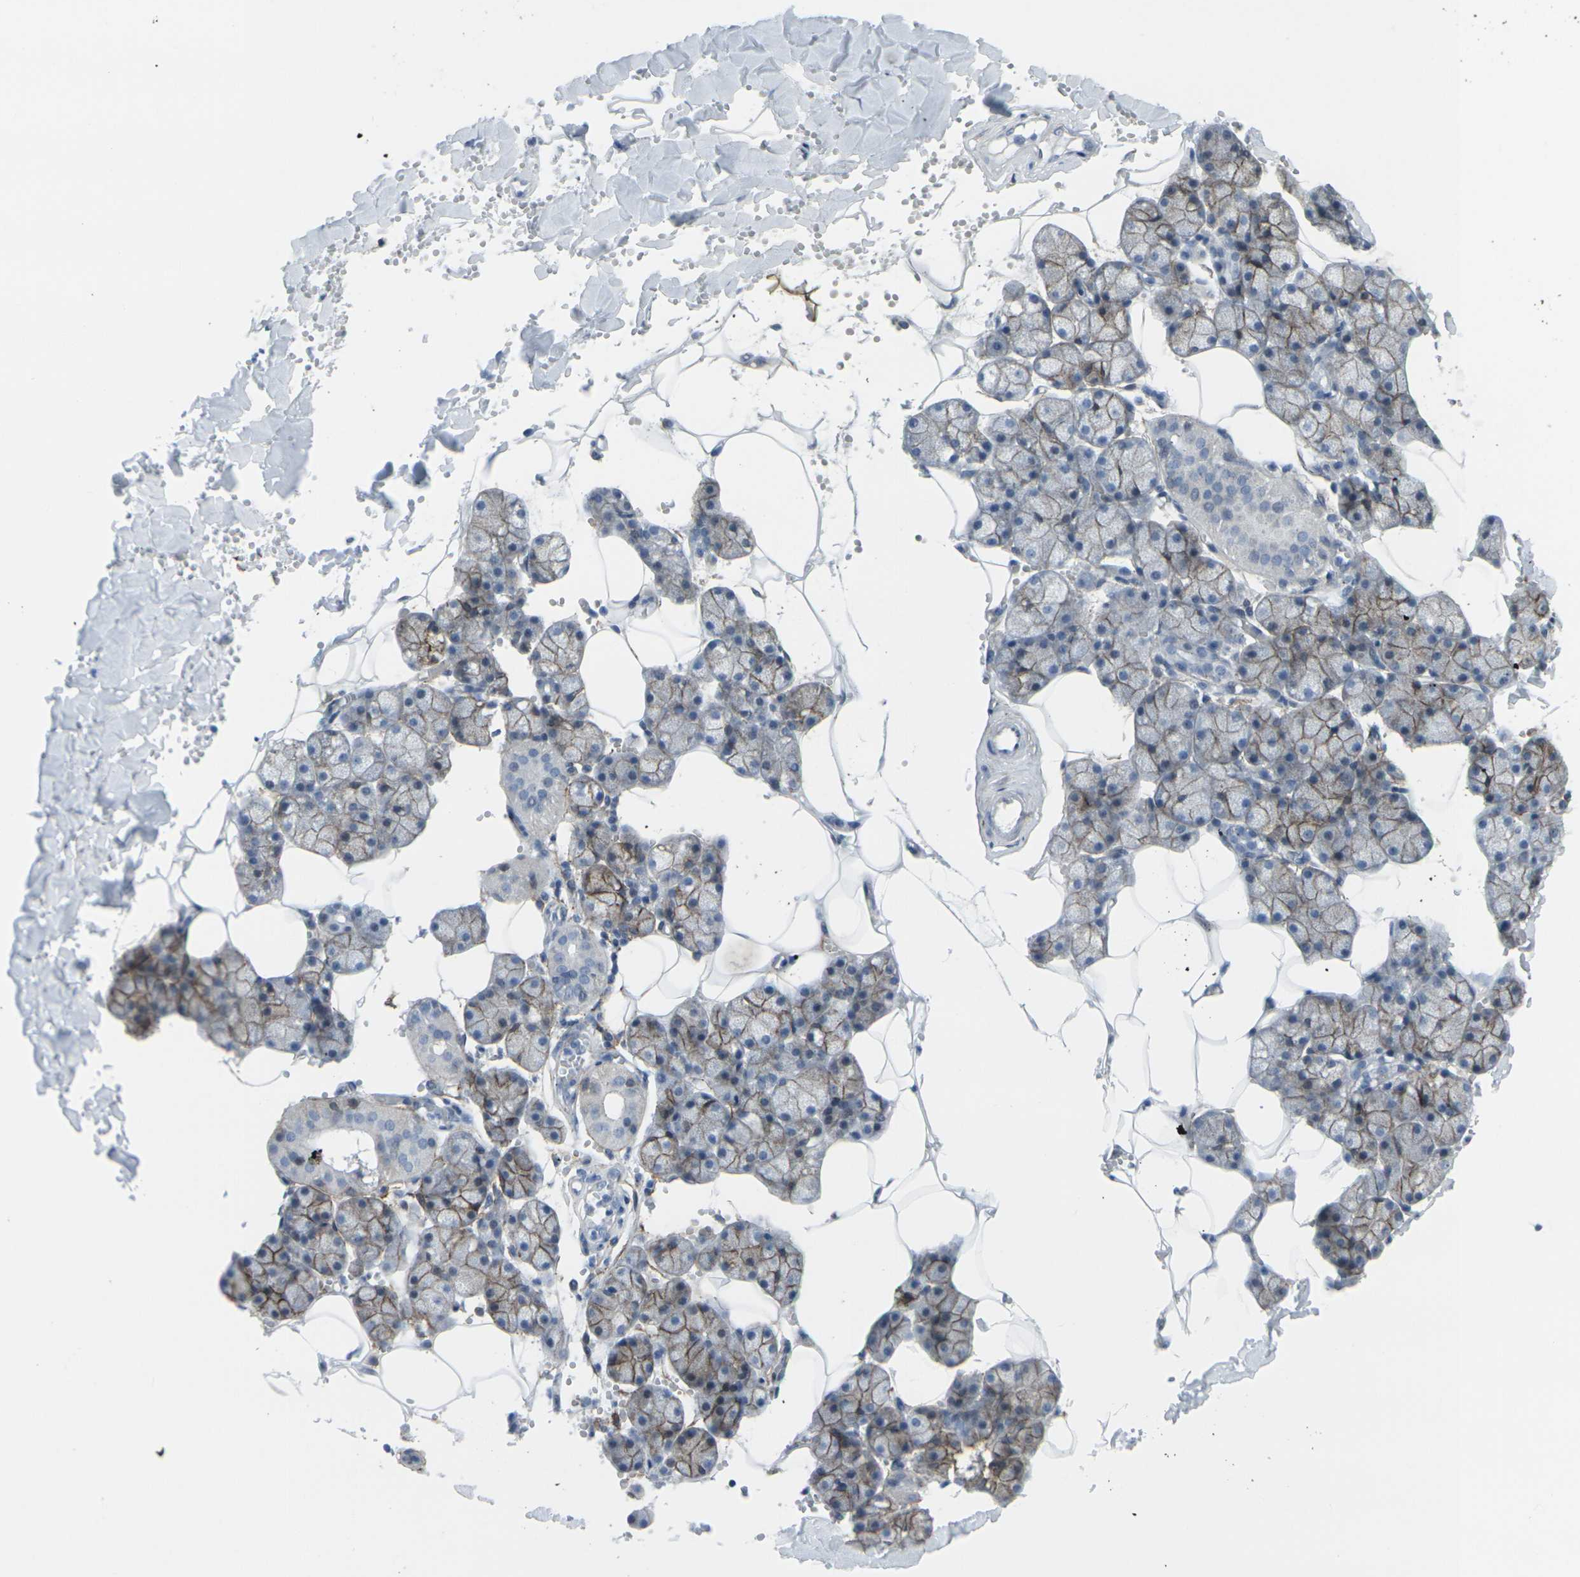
{"staining": {"intensity": "moderate", "quantity": "25%-75%", "location": "cytoplasmic/membranous"}, "tissue": "salivary gland", "cell_type": "Glandular cells", "image_type": "normal", "snomed": [{"axis": "morphology", "description": "Normal tissue, NOS"}, {"axis": "topography", "description": "Salivary gland"}], "caption": "This is an image of immunohistochemistry (IHC) staining of benign salivary gland, which shows moderate positivity in the cytoplasmic/membranous of glandular cells.", "gene": "CDH11", "patient": {"sex": "male", "age": 62}}